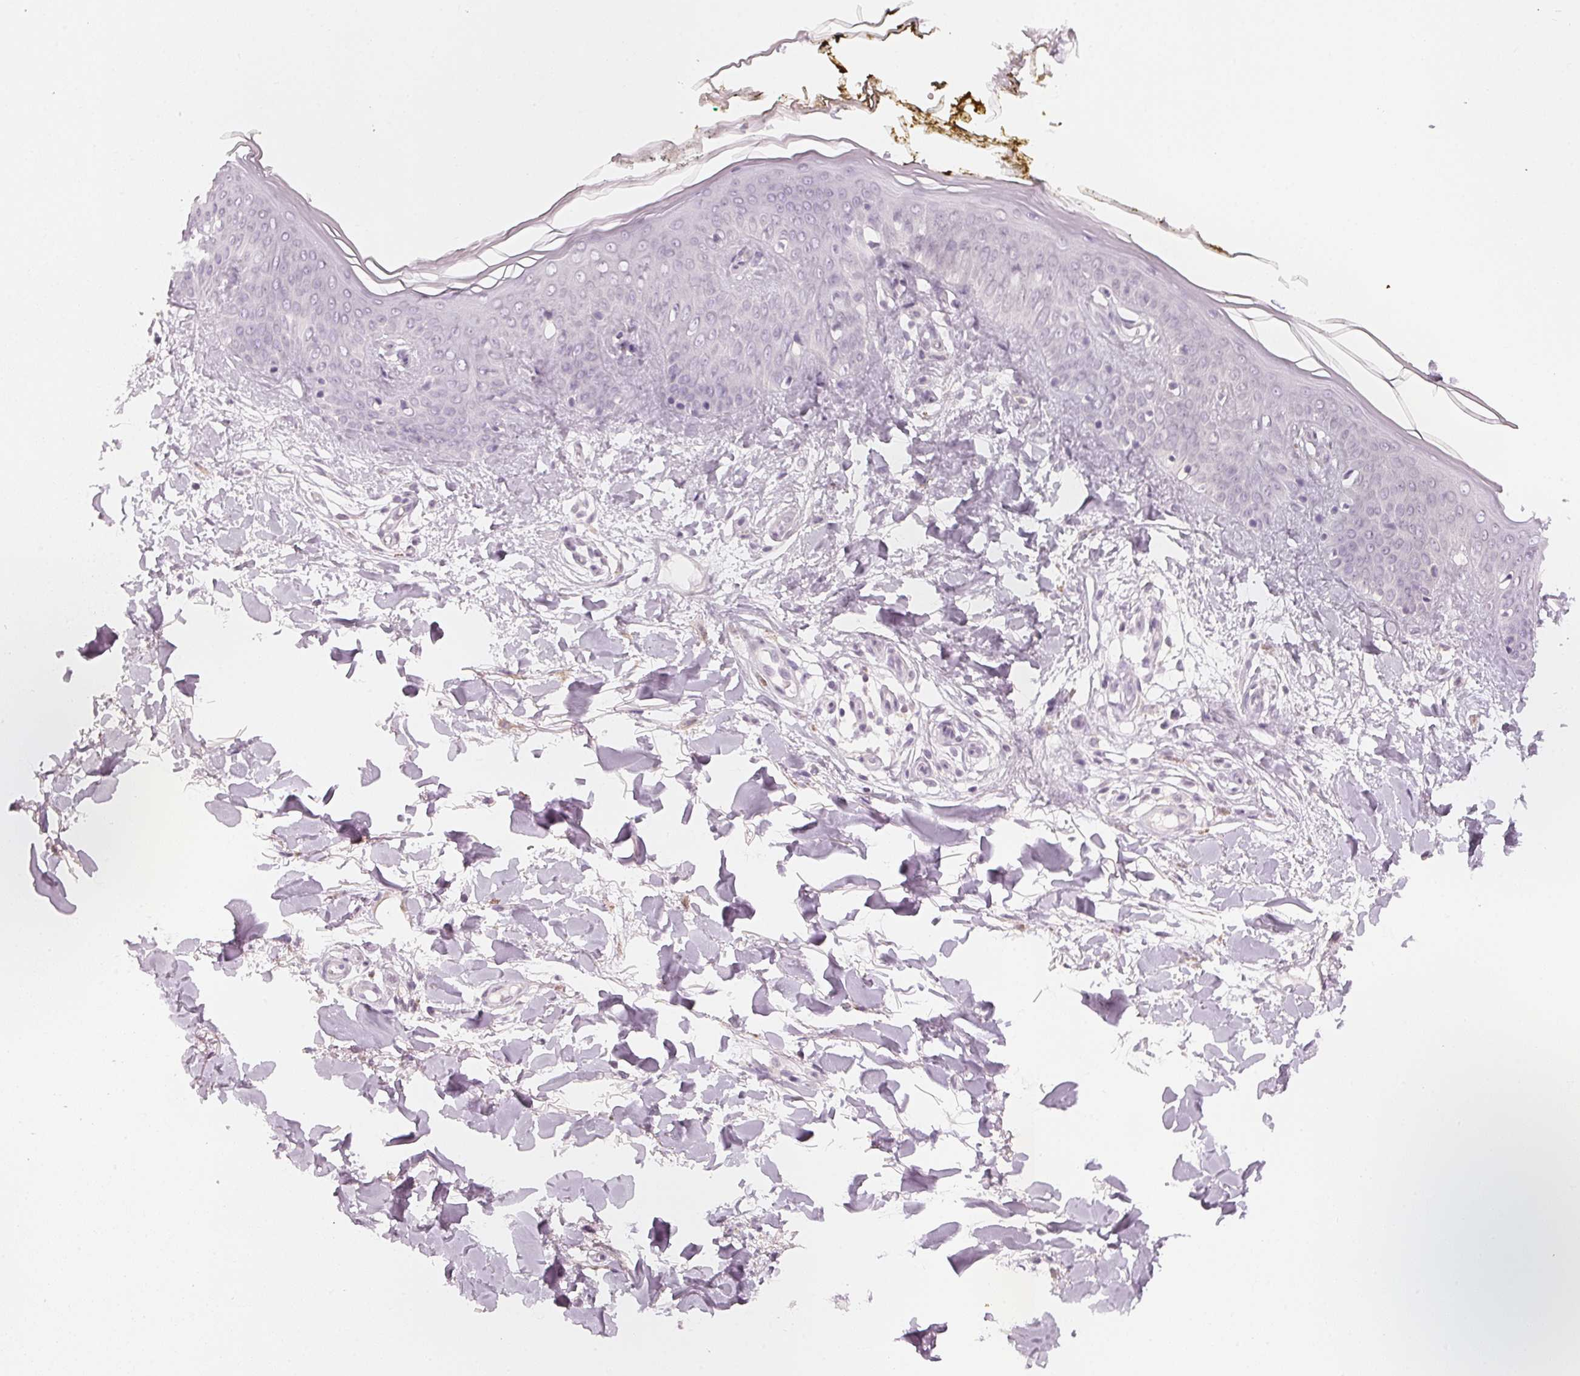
{"staining": {"intensity": "weak", "quantity": "<25%", "location": "cytoplasmic/membranous"}, "tissue": "skin", "cell_type": "Fibroblasts", "image_type": "normal", "snomed": [{"axis": "morphology", "description": "Normal tissue, NOS"}, {"axis": "topography", "description": "Skin"}], "caption": "Human skin stained for a protein using immunohistochemistry reveals no staining in fibroblasts.", "gene": "CFAP276", "patient": {"sex": "female", "age": 34}}